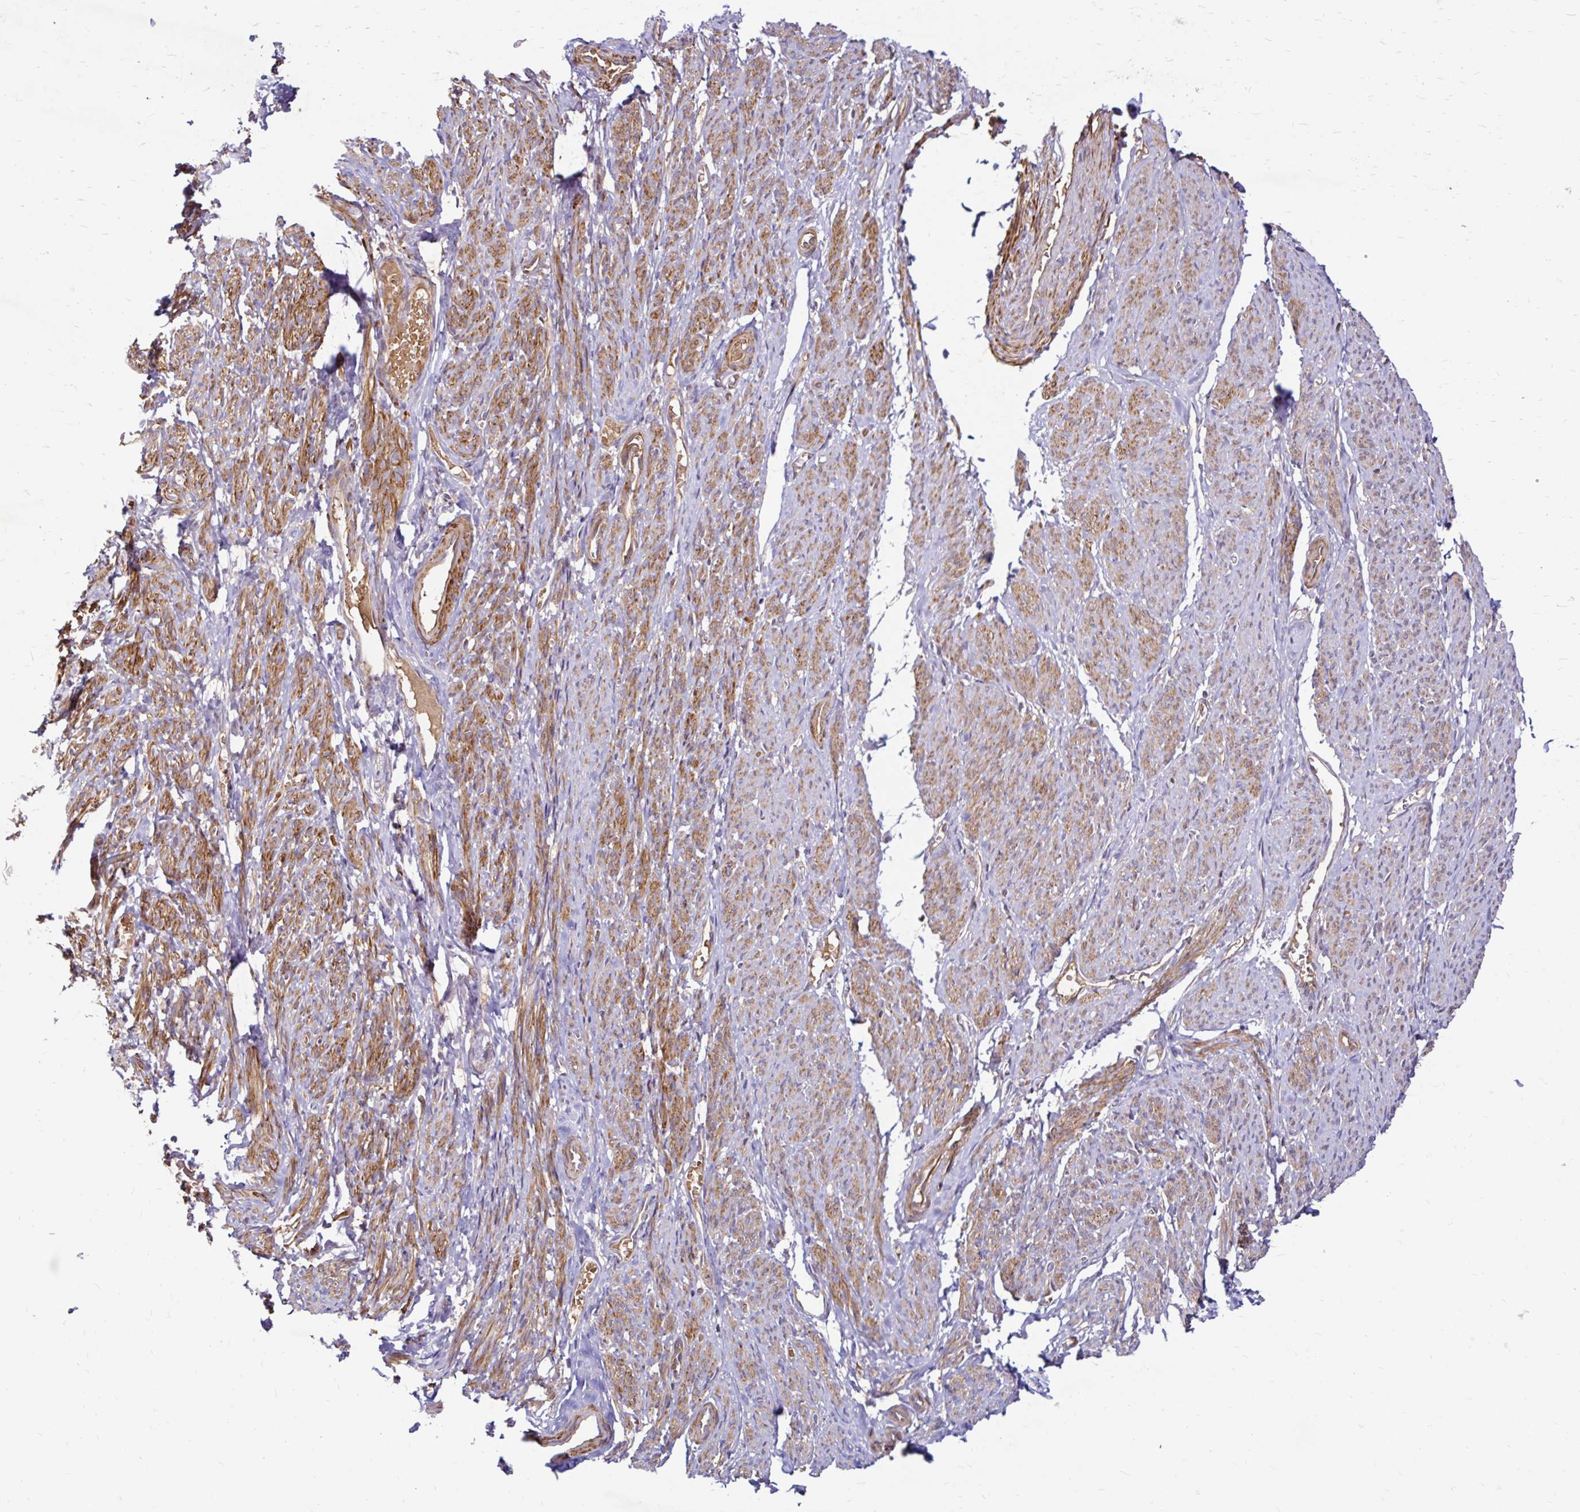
{"staining": {"intensity": "moderate", "quantity": ">75%", "location": "cytoplasmic/membranous"}, "tissue": "smooth muscle", "cell_type": "Smooth muscle cells", "image_type": "normal", "snomed": [{"axis": "morphology", "description": "Normal tissue, NOS"}, {"axis": "topography", "description": "Smooth muscle"}], "caption": "High-power microscopy captured an IHC image of unremarkable smooth muscle, revealing moderate cytoplasmic/membranous positivity in approximately >75% of smooth muscle cells.", "gene": "ARHGEF37", "patient": {"sex": "female", "age": 65}}